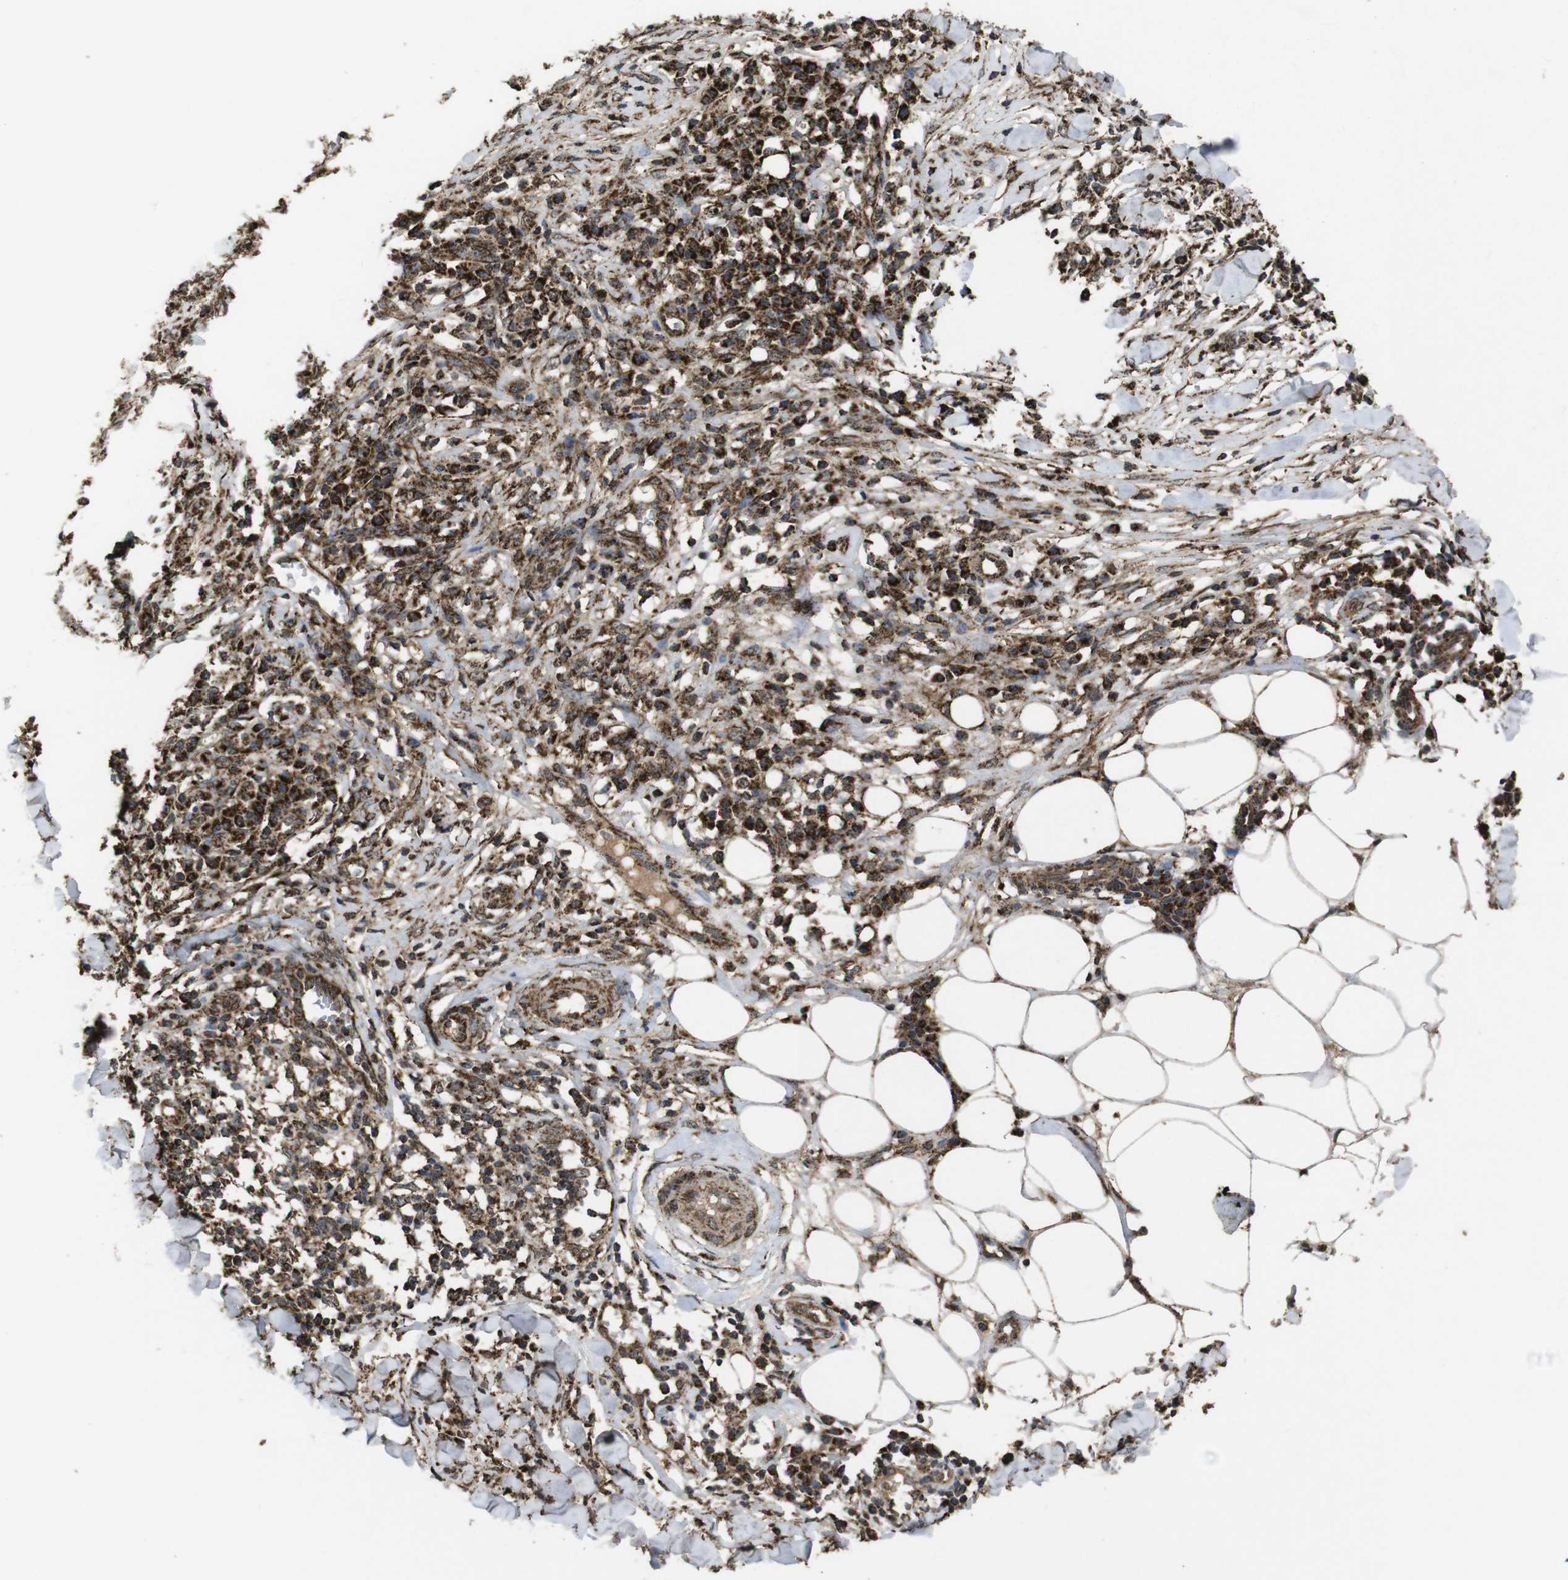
{"staining": {"intensity": "strong", "quantity": ">75%", "location": "cytoplasmic/membranous"}, "tissue": "skin cancer", "cell_type": "Tumor cells", "image_type": "cancer", "snomed": [{"axis": "morphology", "description": "Squamous cell carcinoma, NOS"}, {"axis": "topography", "description": "Skin"}], "caption": "Human skin squamous cell carcinoma stained for a protein (brown) reveals strong cytoplasmic/membranous positive expression in approximately >75% of tumor cells.", "gene": "ATP5F1A", "patient": {"sex": "male", "age": 24}}